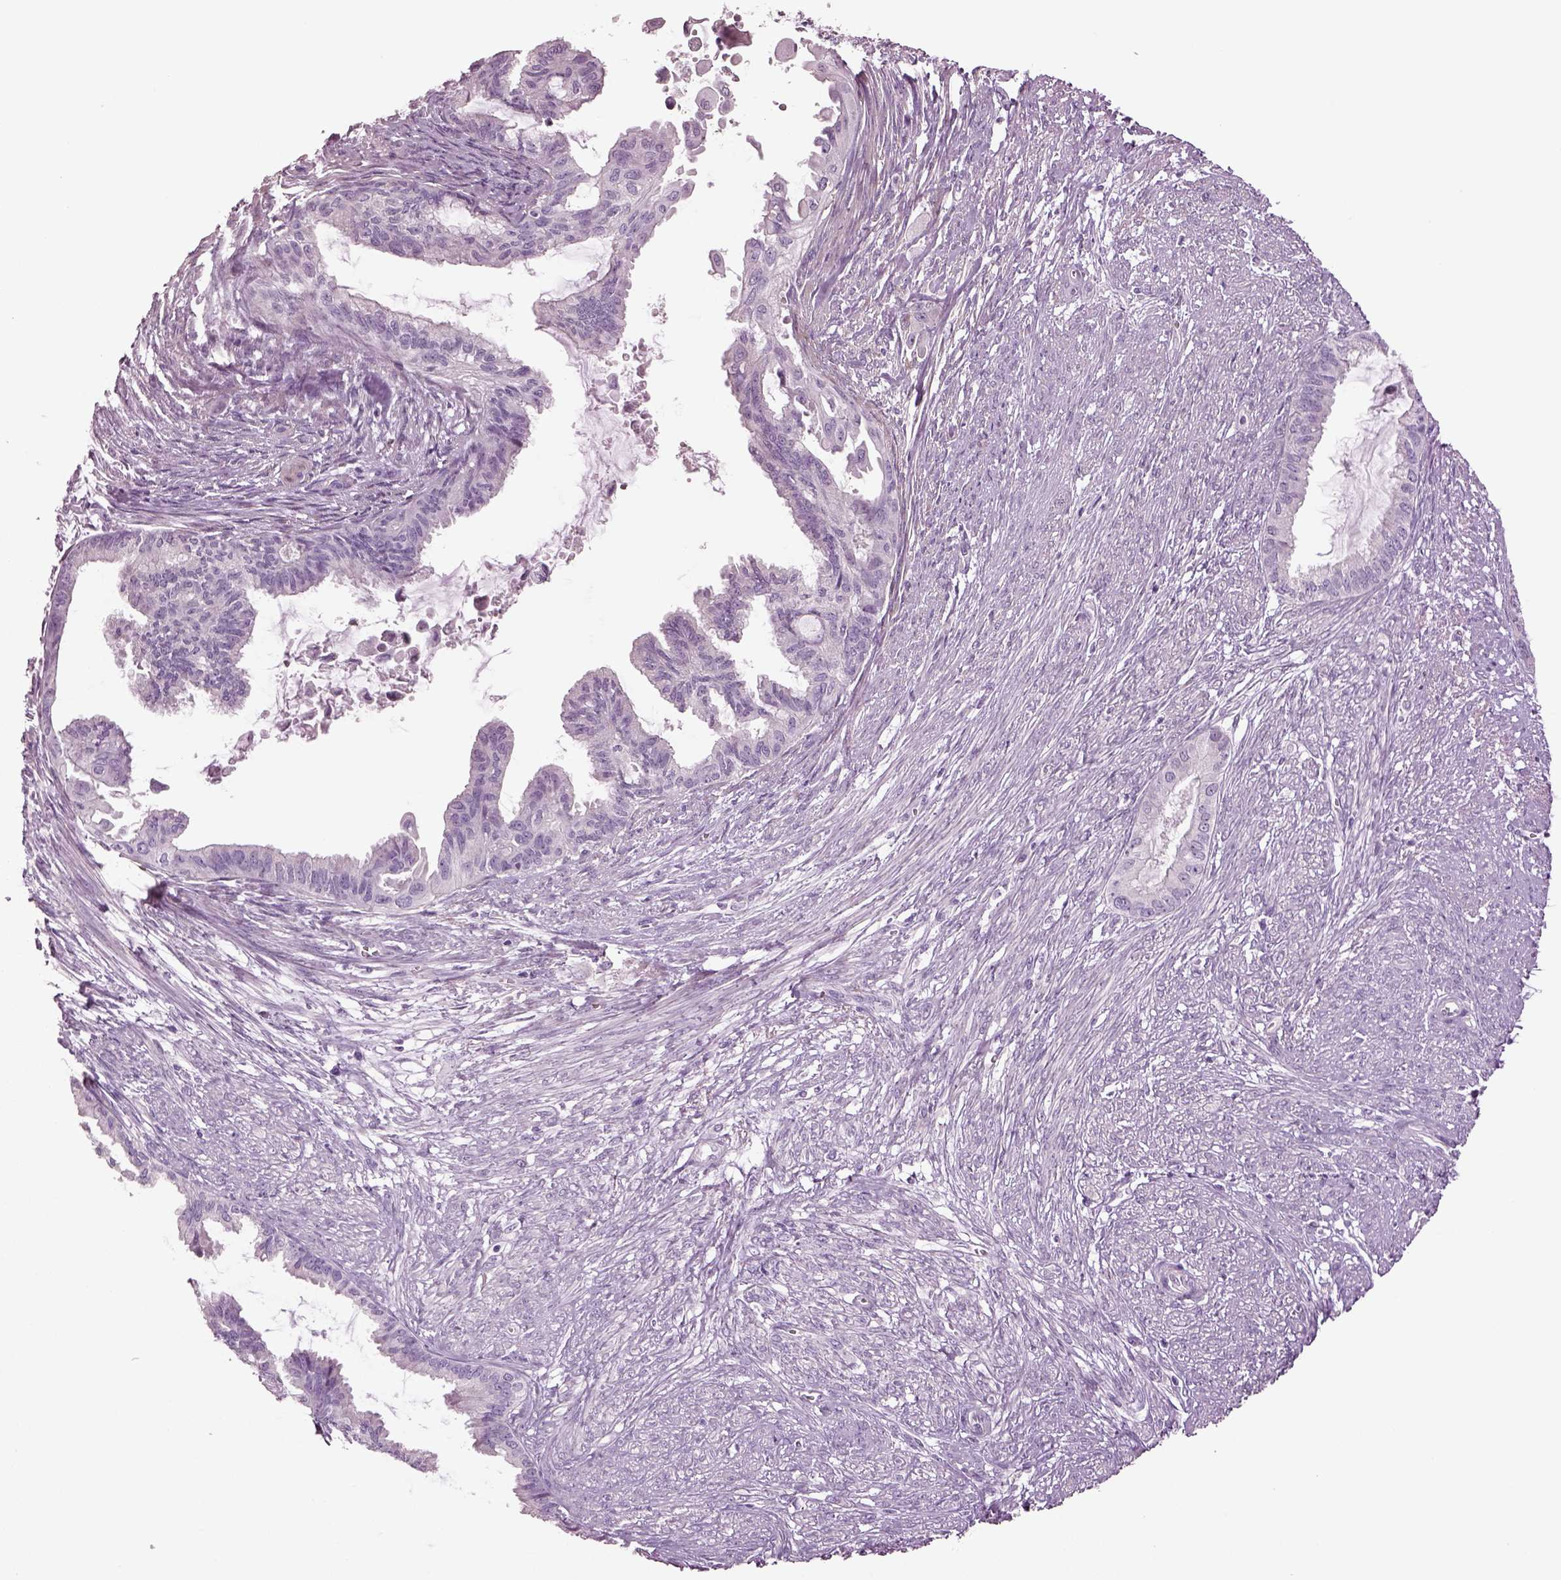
{"staining": {"intensity": "negative", "quantity": "none", "location": "none"}, "tissue": "endometrial cancer", "cell_type": "Tumor cells", "image_type": "cancer", "snomed": [{"axis": "morphology", "description": "Adenocarcinoma, NOS"}, {"axis": "topography", "description": "Endometrium"}], "caption": "This image is of endometrial cancer (adenocarcinoma) stained with immunohistochemistry (IHC) to label a protein in brown with the nuclei are counter-stained blue. There is no positivity in tumor cells.", "gene": "GUCA1A", "patient": {"sex": "female", "age": 86}}